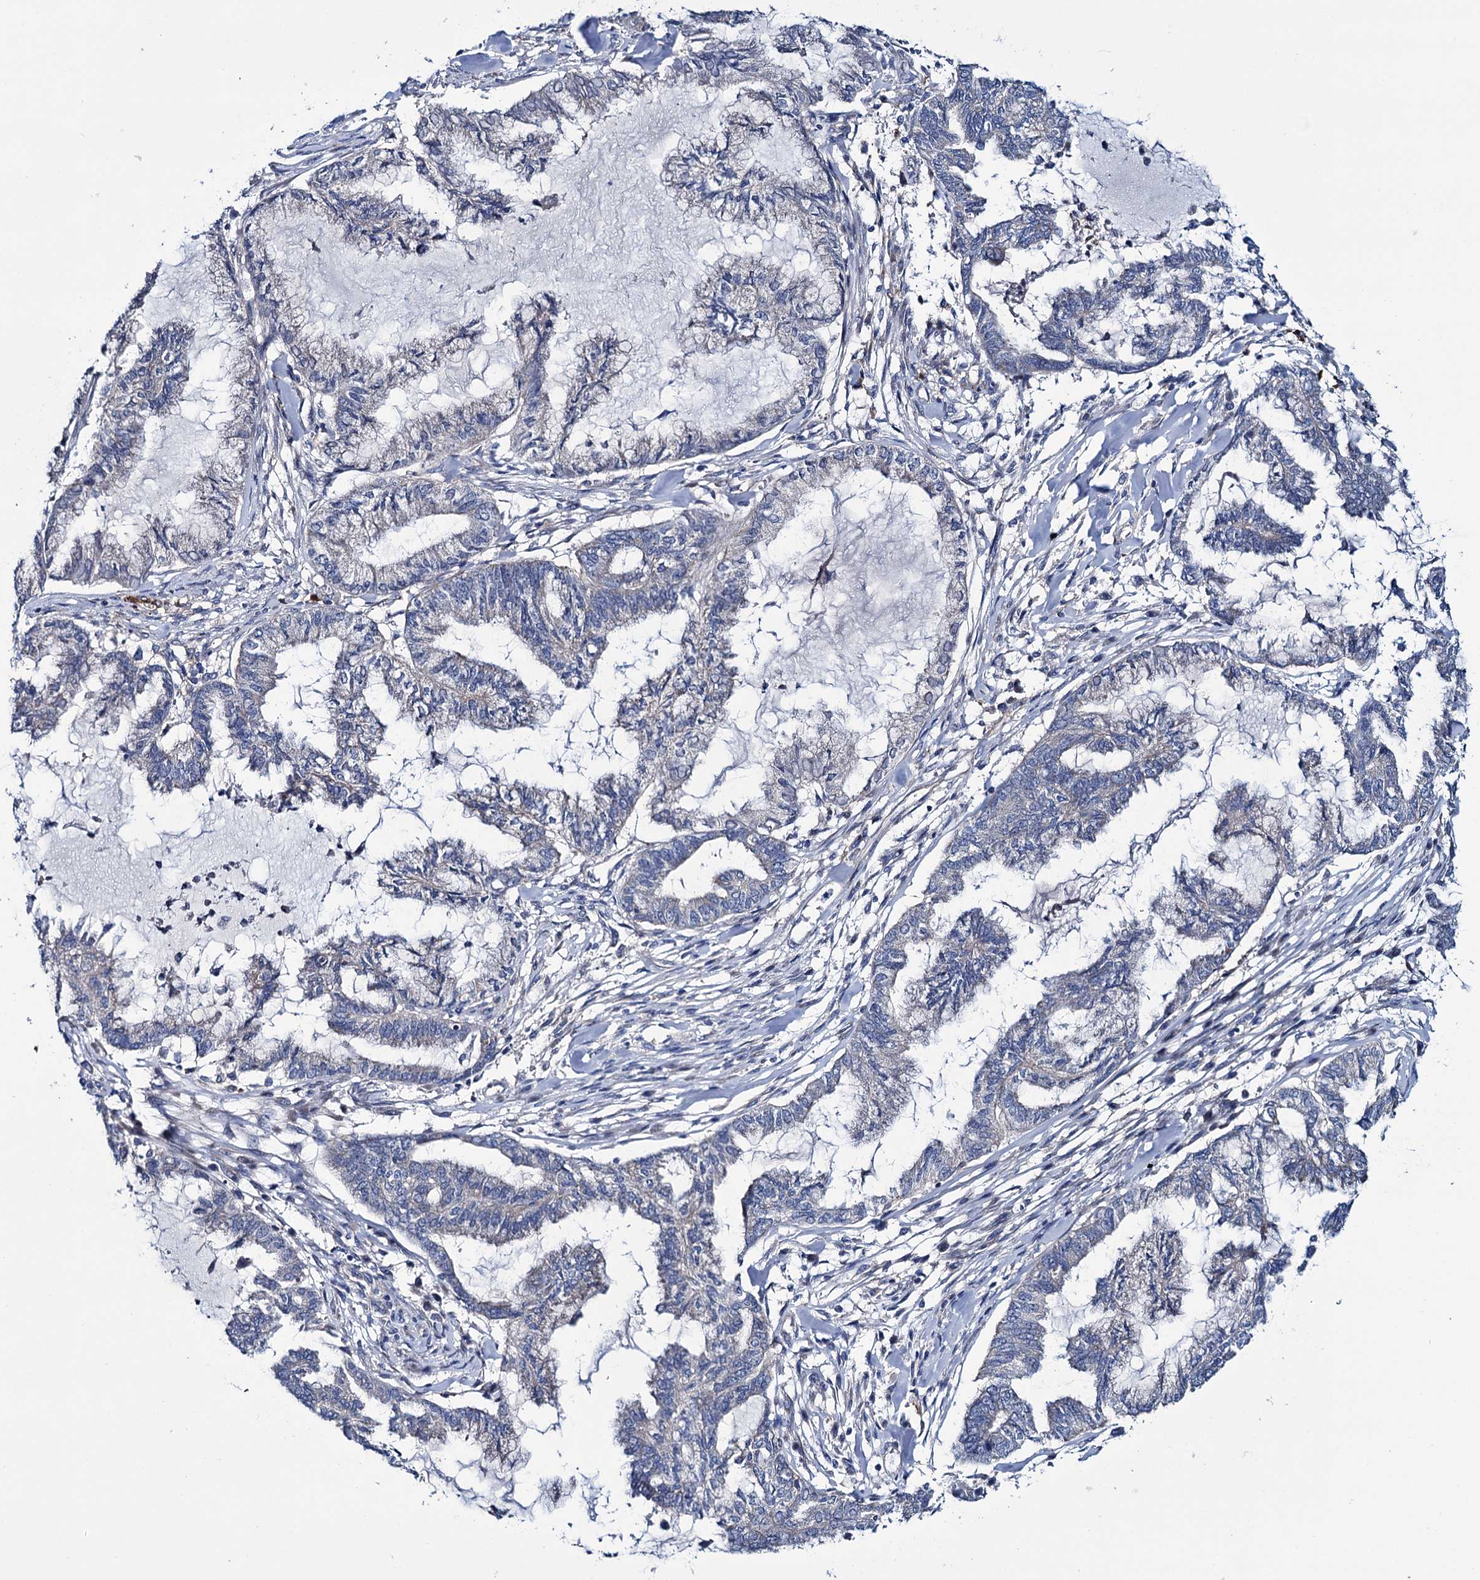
{"staining": {"intensity": "negative", "quantity": "none", "location": "none"}, "tissue": "endometrial cancer", "cell_type": "Tumor cells", "image_type": "cancer", "snomed": [{"axis": "morphology", "description": "Adenocarcinoma, NOS"}, {"axis": "topography", "description": "Endometrium"}], "caption": "Human endometrial cancer (adenocarcinoma) stained for a protein using IHC displays no staining in tumor cells.", "gene": "EYA4", "patient": {"sex": "female", "age": 86}}